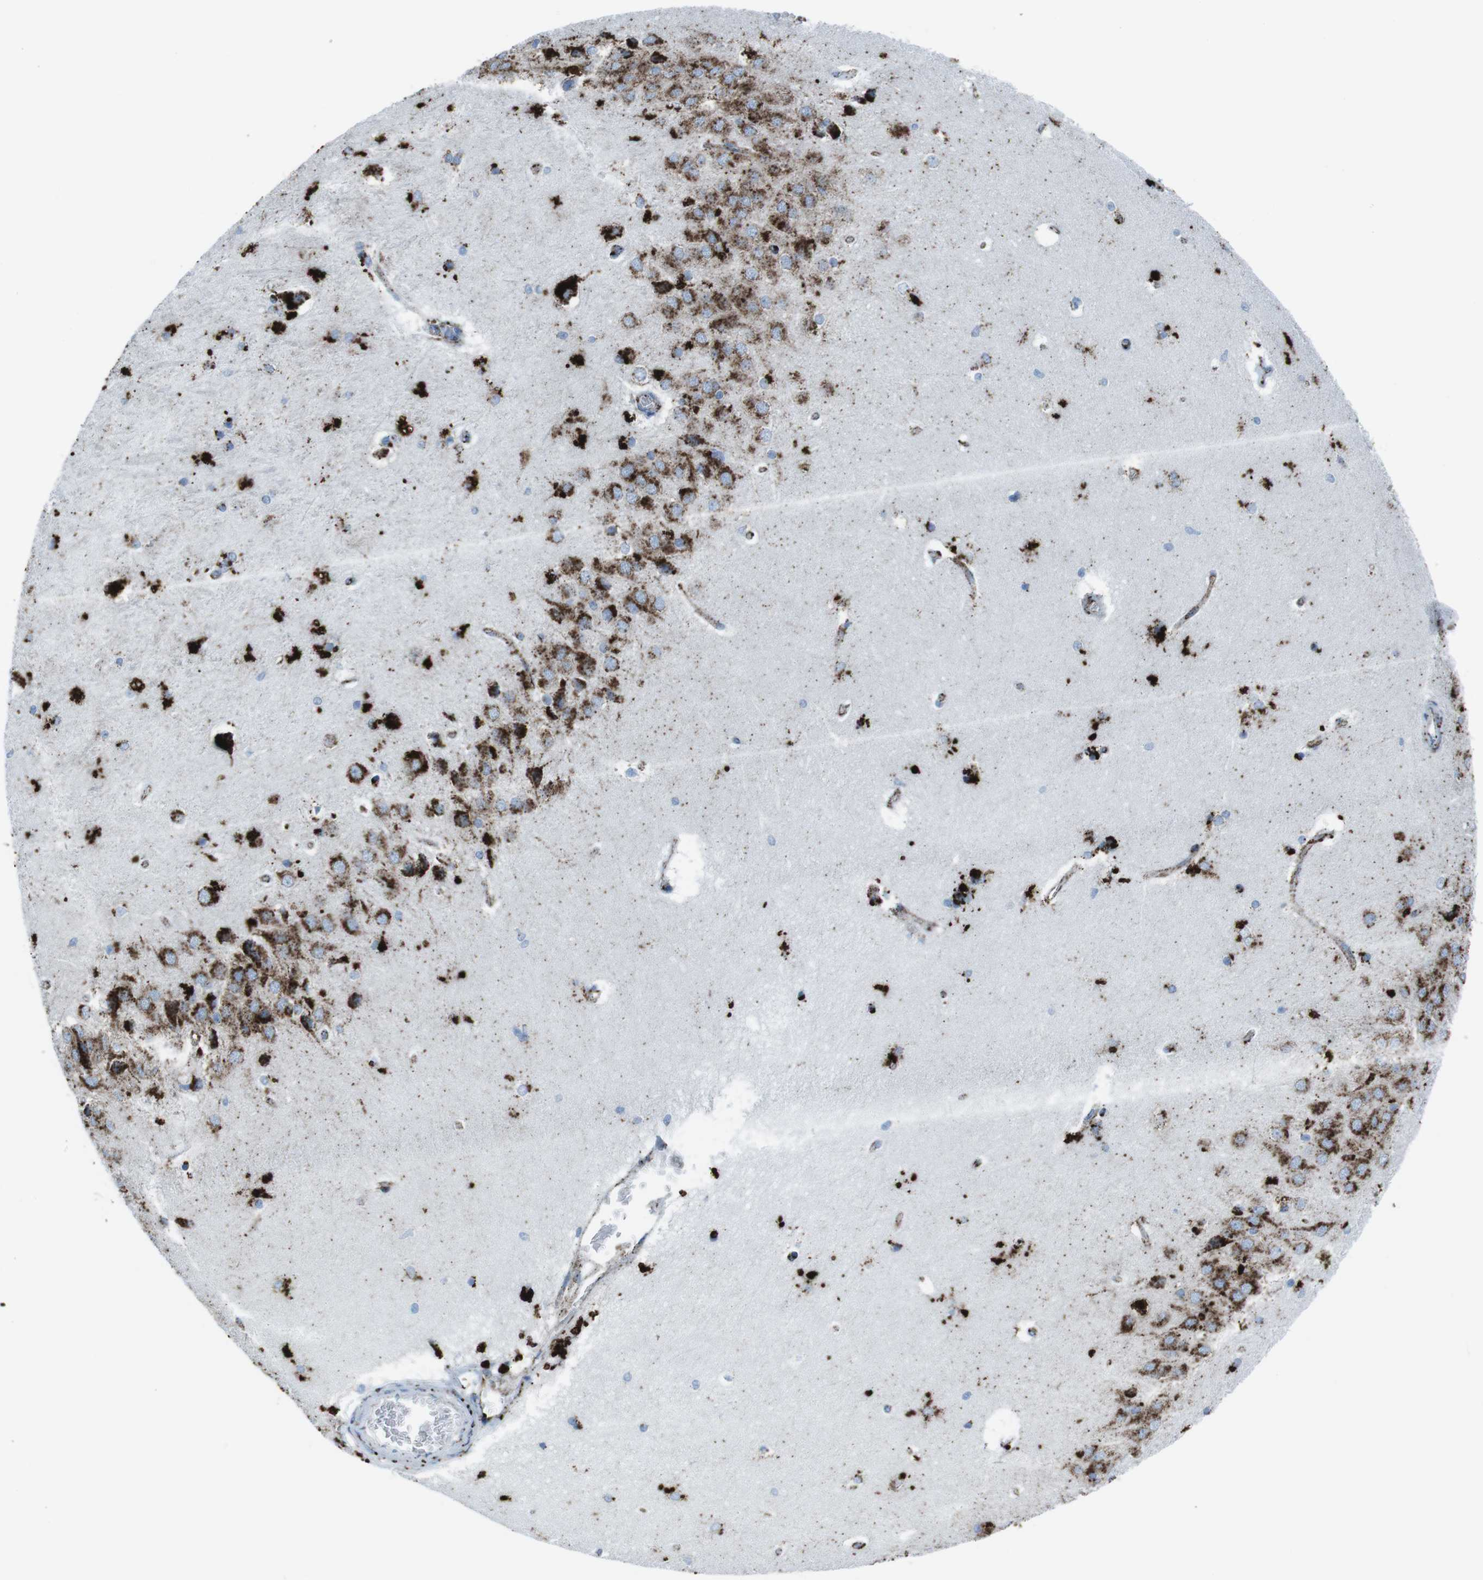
{"staining": {"intensity": "strong", "quantity": "25%-75%", "location": "cytoplasmic/membranous"}, "tissue": "hippocampus", "cell_type": "Glial cells", "image_type": "normal", "snomed": [{"axis": "morphology", "description": "Normal tissue, NOS"}, {"axis": "topography", "description": "Hippocampus"}], "caption": "Hippocampus stained with a brown dye demonstrates strong cytoplasmic/membranous positive positivity in approximately 25%-75% of glial cells.", "gene": "SCARB2", "patient": {"sex": "female", "age": 19}}